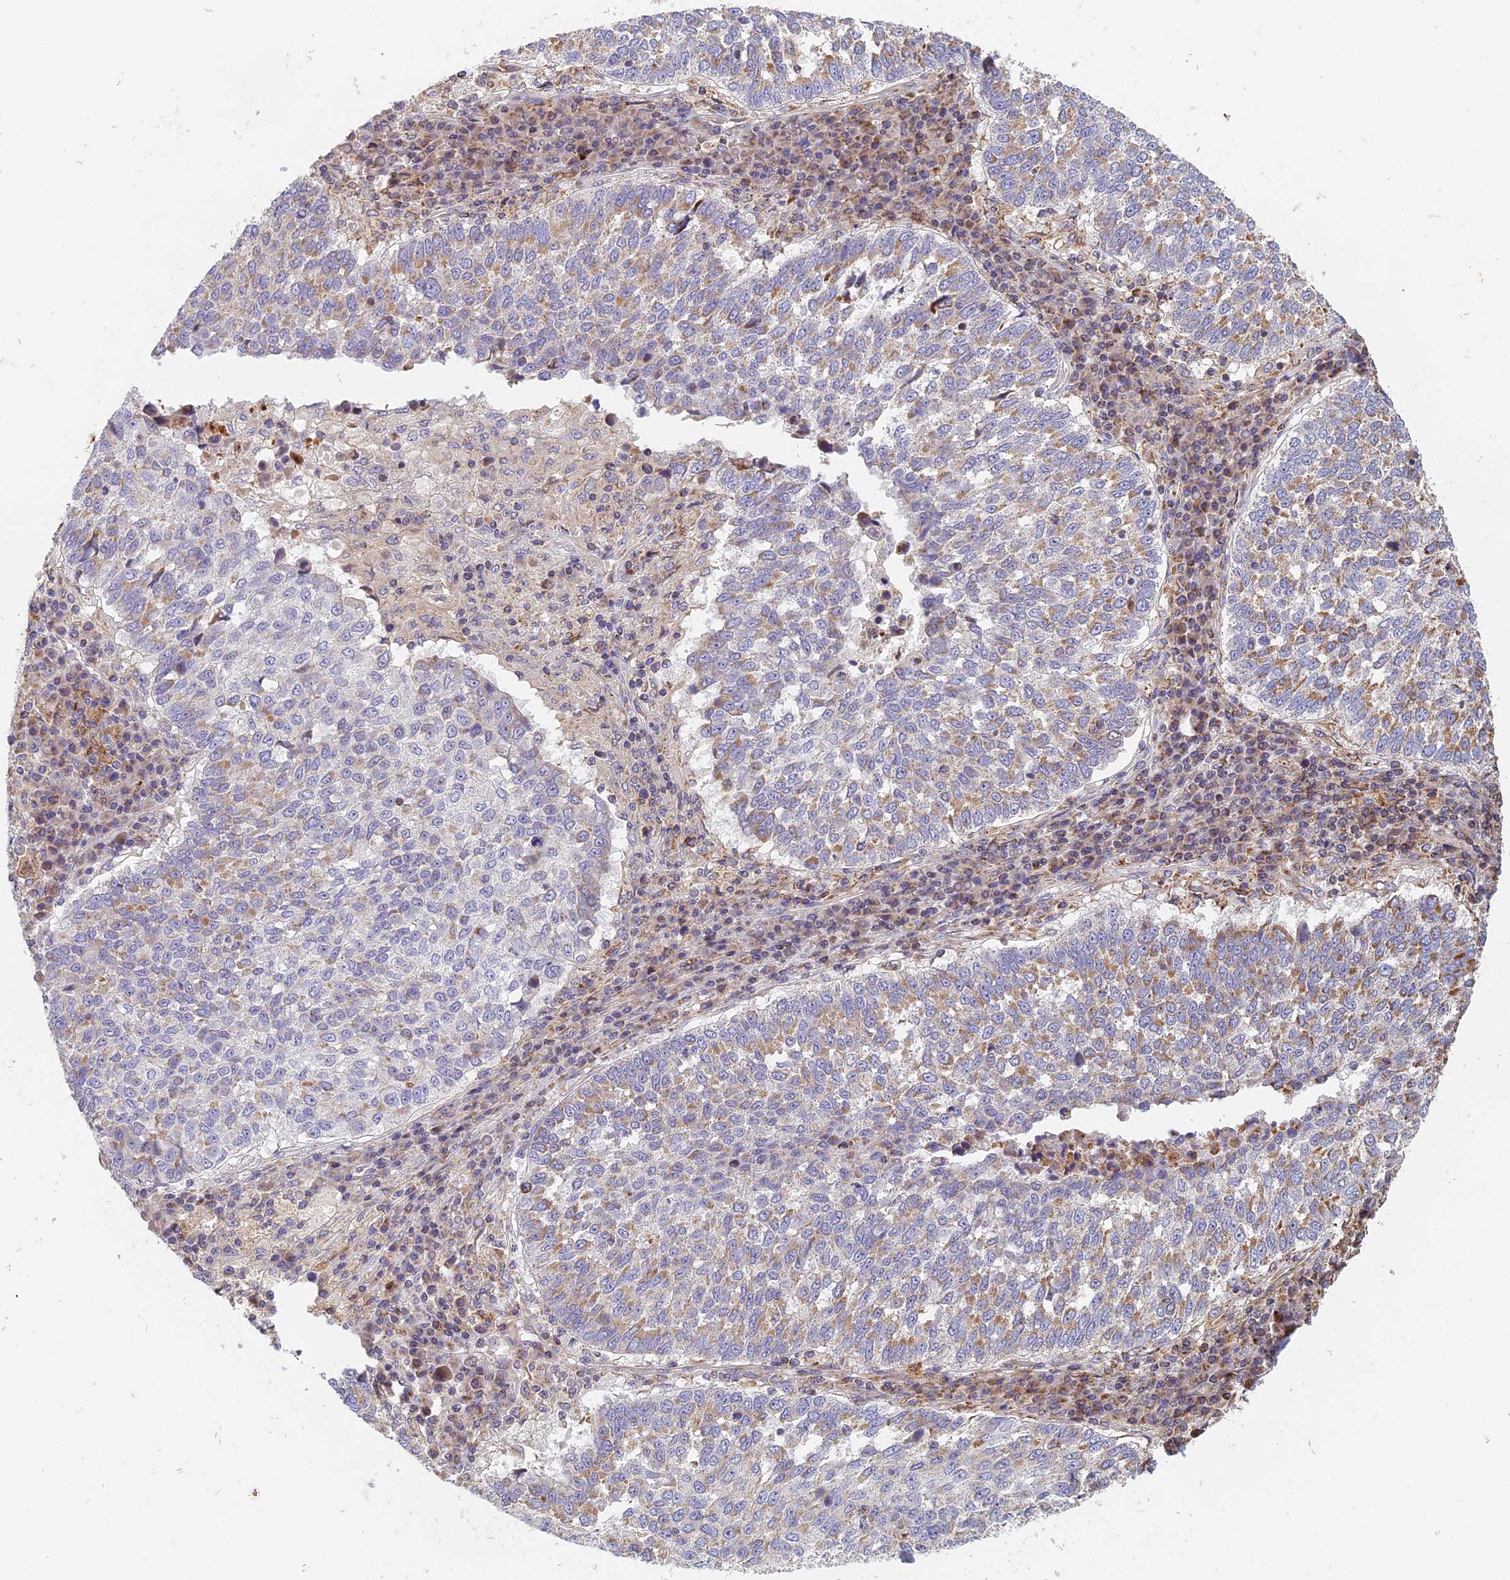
{"staining": {"intensity": "weak", "quantity": "25%-75%", "location": "cytoplasmic/membranous"}, "tissue": "lung cancer", "cell_type": "Tumor cells", "image_type": "cancer", "snomed": [{"axis": "morphology", "description": "Squamous cell carcinoma, NOS"}, {"axis": "topography", "description": "Lung"}], "caption": "Protein staining shows weak cytoplasmic/membranous expression in approximately 25%-75% of tumor cells in lung squamous cell carcinoma.", "gene": "EDAR", "patient": {"sex": "male", "age": 73}}